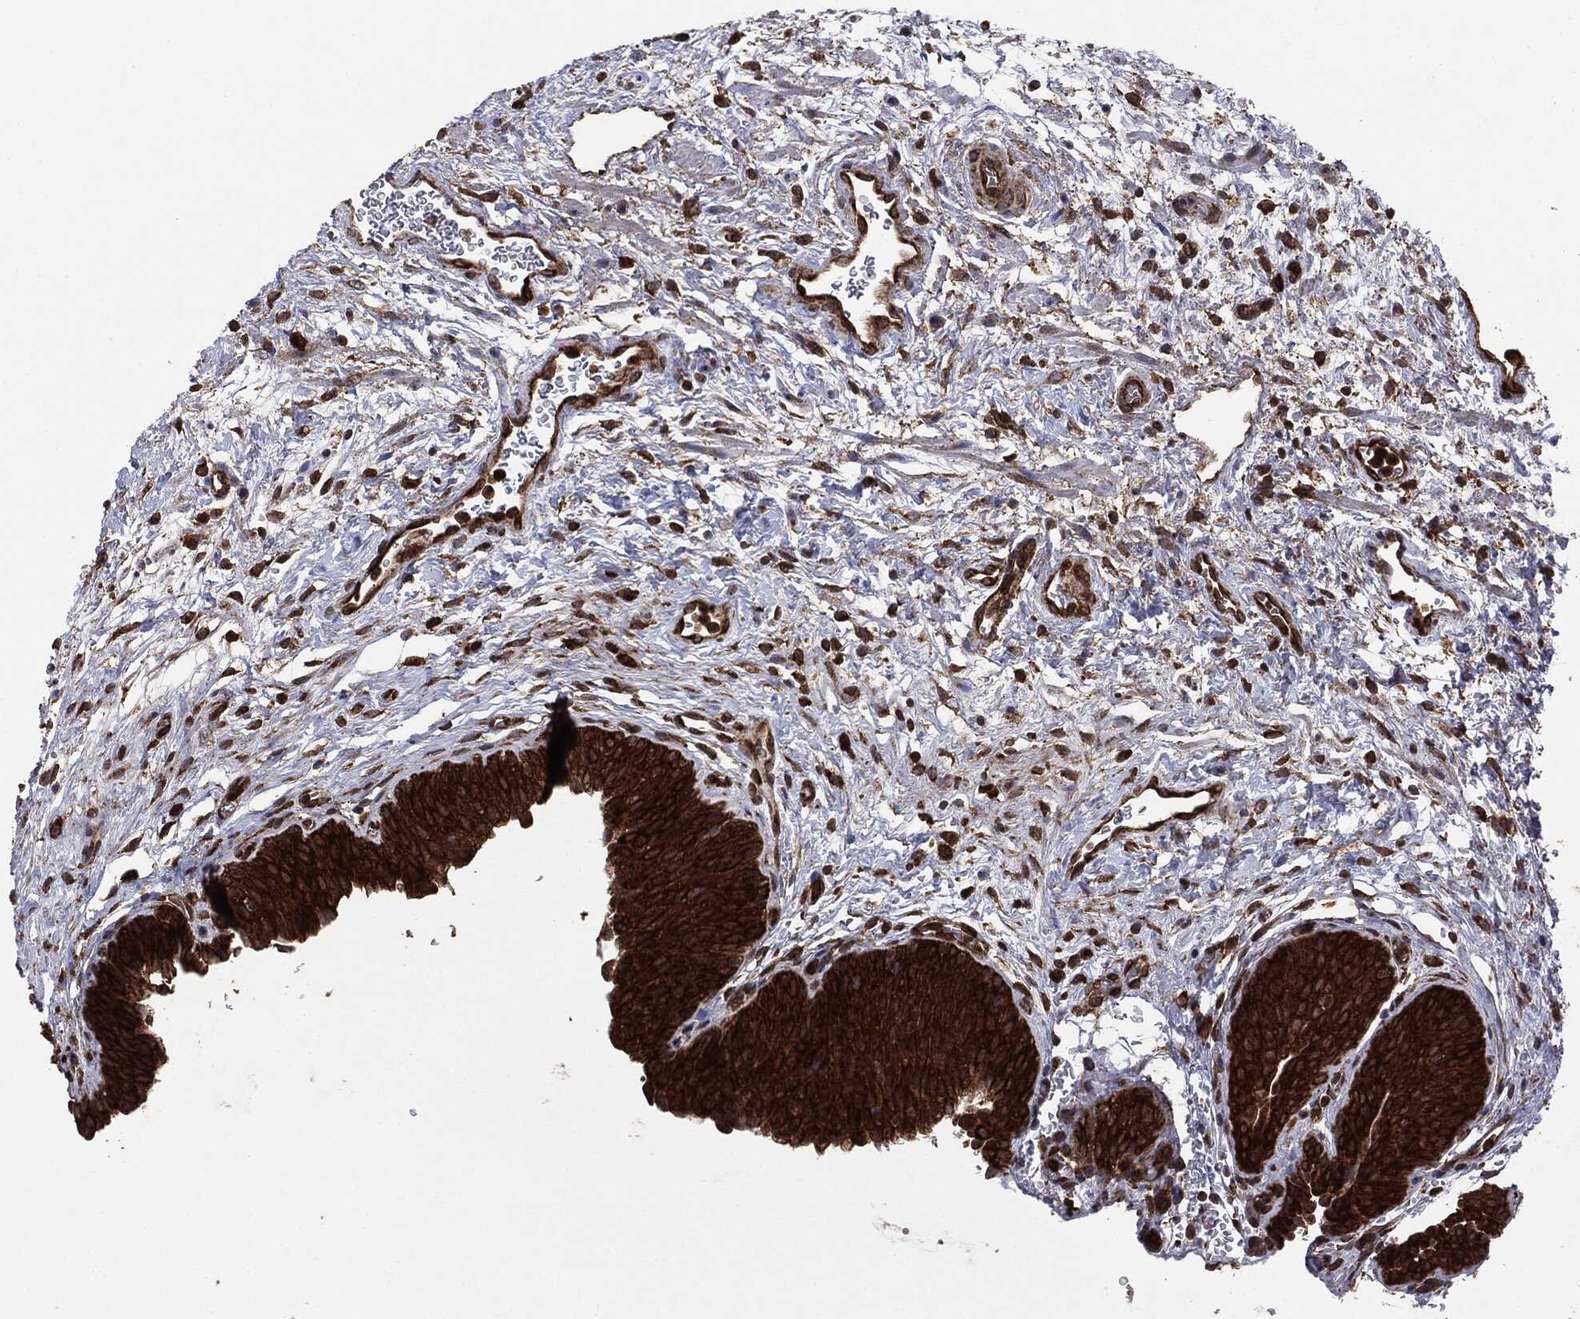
{"staining": {"intensity": "strong", "quantity": ">75%", "location": "cytoplasmic/membranous"}, "tissue": "urinary bladder", "cell_type": "Urothelial cells", "image_type": "normal", "snomed": [{"axis": "morphology", "description": "Normal tissue, NOS"}, {"axis": "topography", "description": "Urinary bladder"}], "caption": "The histopathology image shows staining of unremarkable urinary bladder, revealing strong cytoplasmic/membranous protein staining (brown color) within urothelial cells.", "gene": "NME1", "patient": {"sex": "male", "age": 37}}